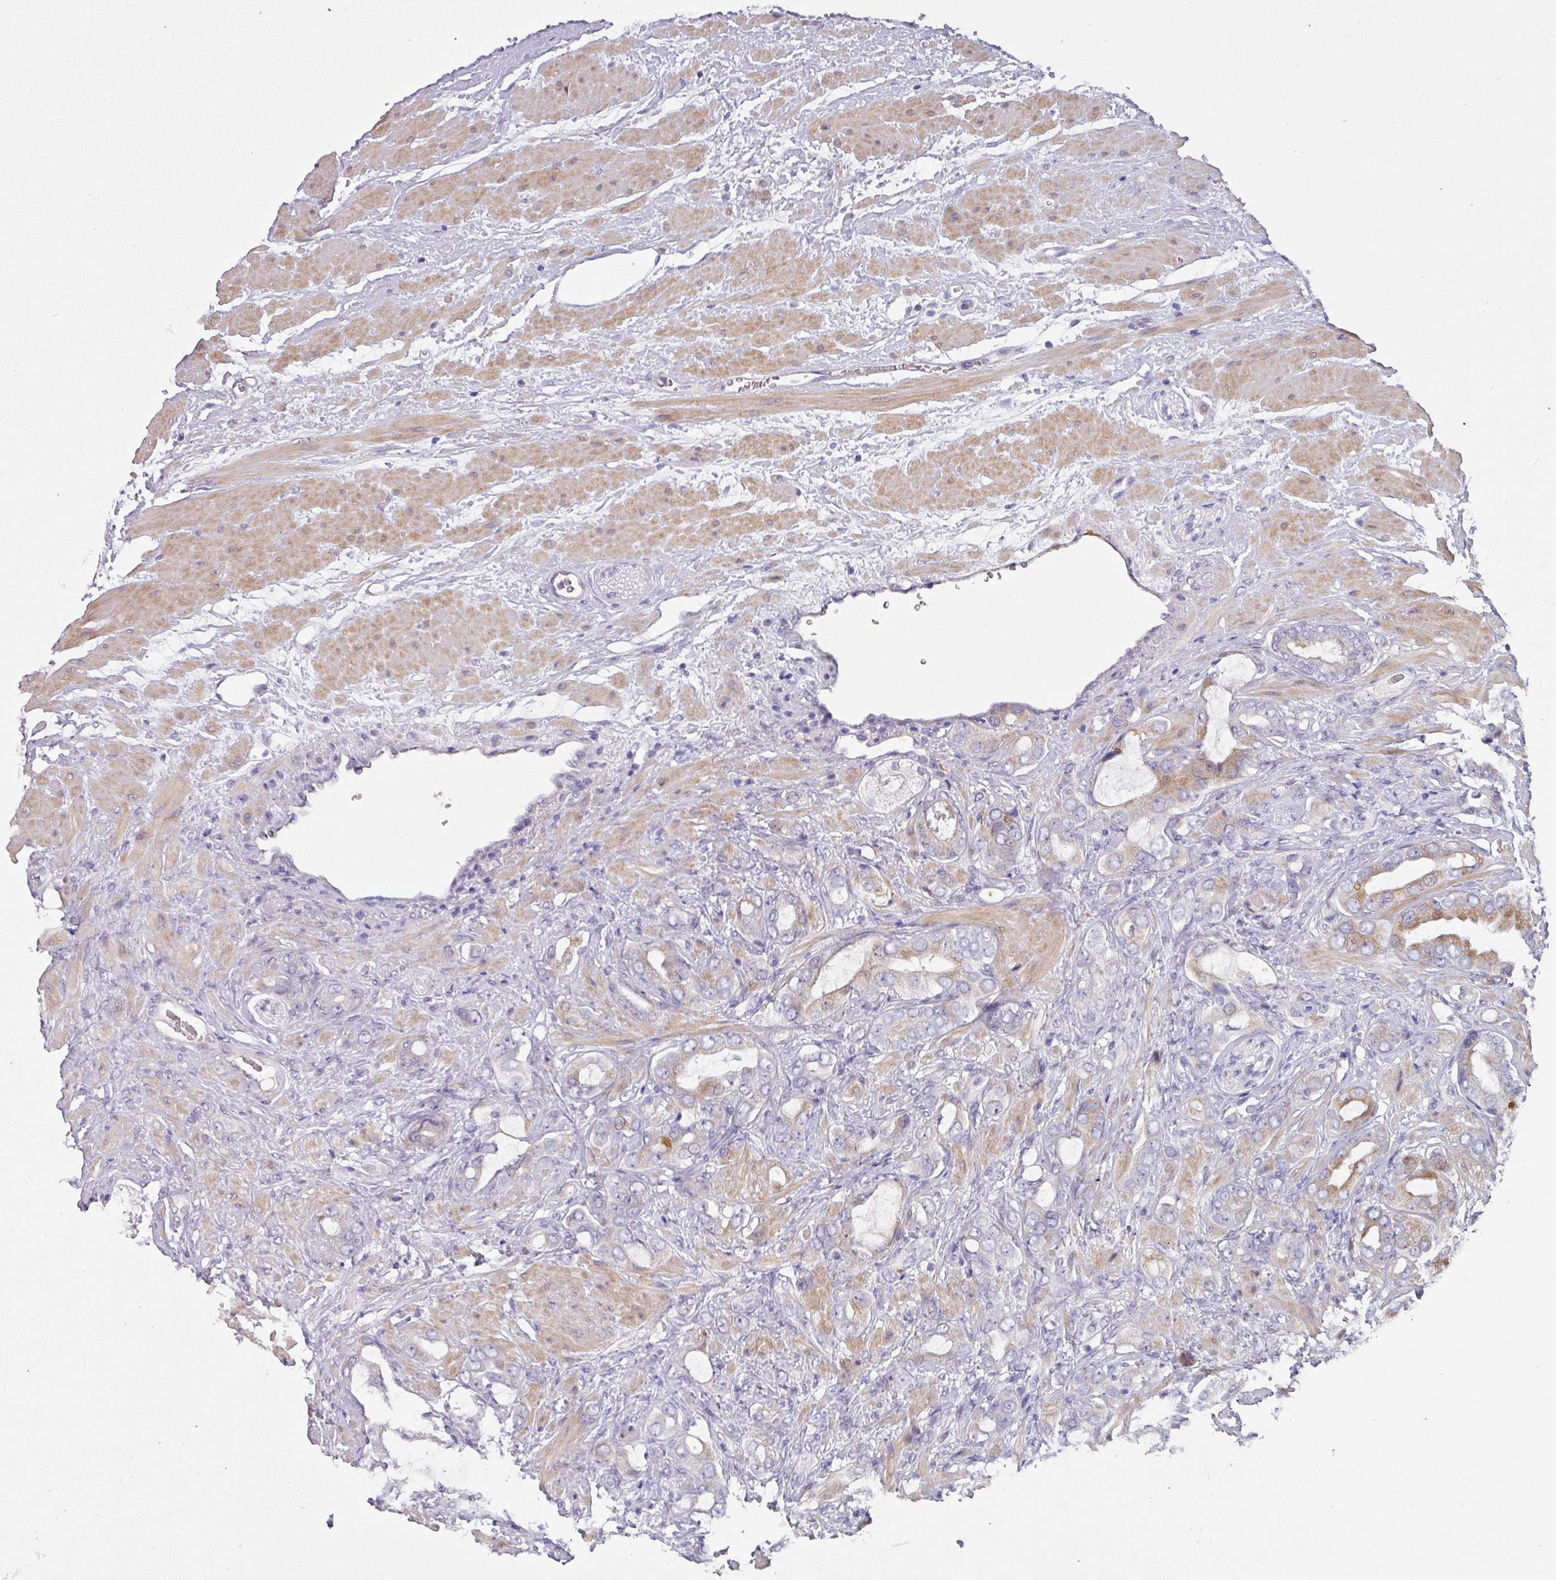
{"staining": {"intensity": "moderate", "quantity": "<25%", "location": "cytoplasmic/membranous"}, "tissue": "prostate cancer", "cell_type": "Tumor cells", "image_type": "cancer", "snomed": [{"axis": "morphology", "description": "Adenocarcinoma, Low grade"}, {"axis": "topography", "description": "Prostate"}], "caption": "Immunohistochemistry (IHC) histopathology image of human prostate cancer (low-grade adenocarcinoma) stained for a protein (brown), which shows low levels of moderate cytoplasmic/membranous staining in about <25% of tumor cells.", "gene": "KLHL3", "patient": {"sex": "male", "age": 57}}